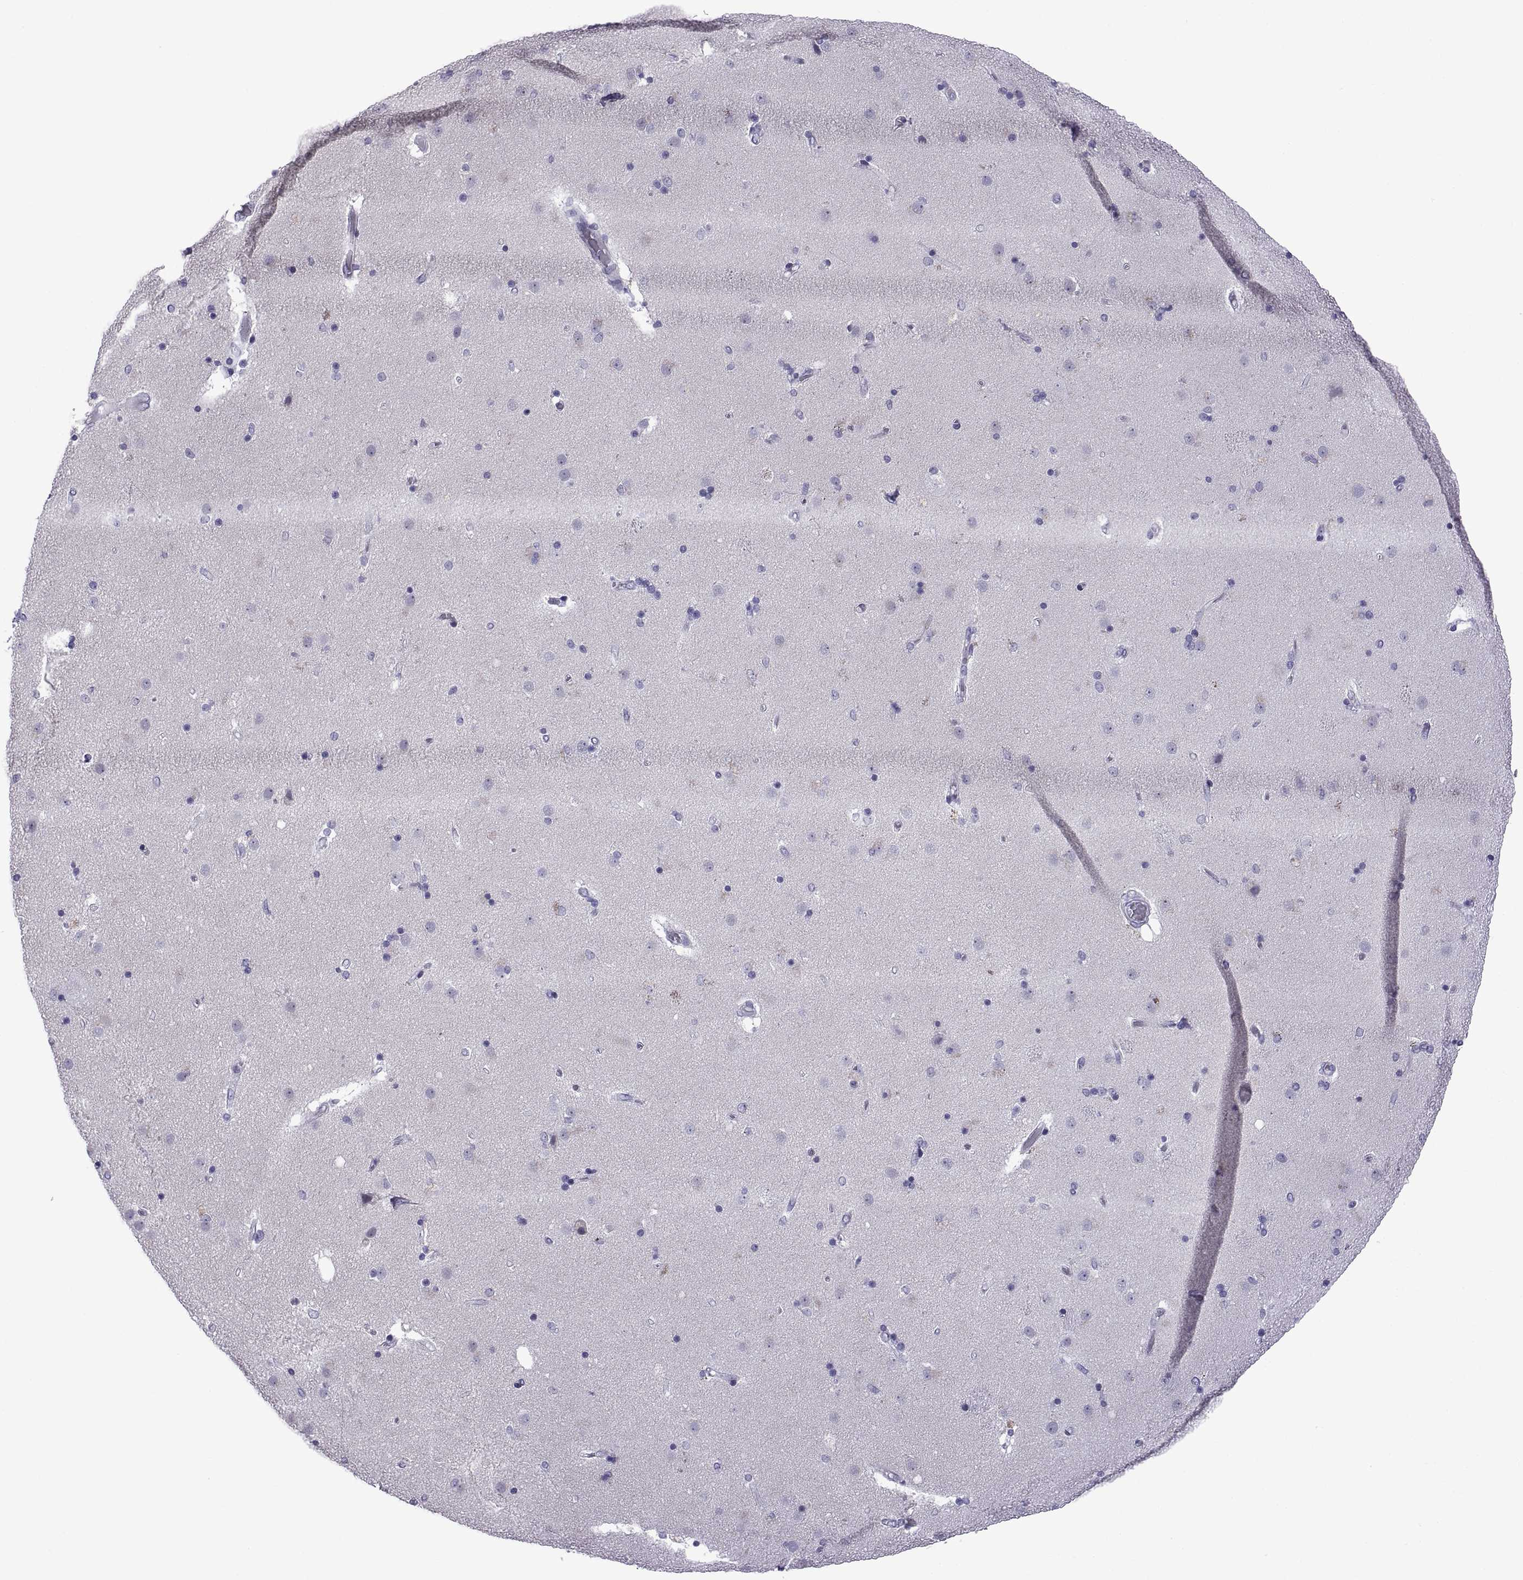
{"staining": {"intensity": "negative", "quantity": "none", "location": "none"}, "tissue": "caudate", "cell_type": "Glial cells", "image_type": "normal", "snomed": [{"axis": "morphology", "description": "Normal tissue, NOS"}, {"axis": "topography", "description": "Lateral ventricle wall"}], "caption": "This is an immunohistochemistry (IHC) histopathology image of normal caudate. There is no expression in glial cells.", "gene": "C3orf22", "patient": {"sex": "female", "age": 71}}